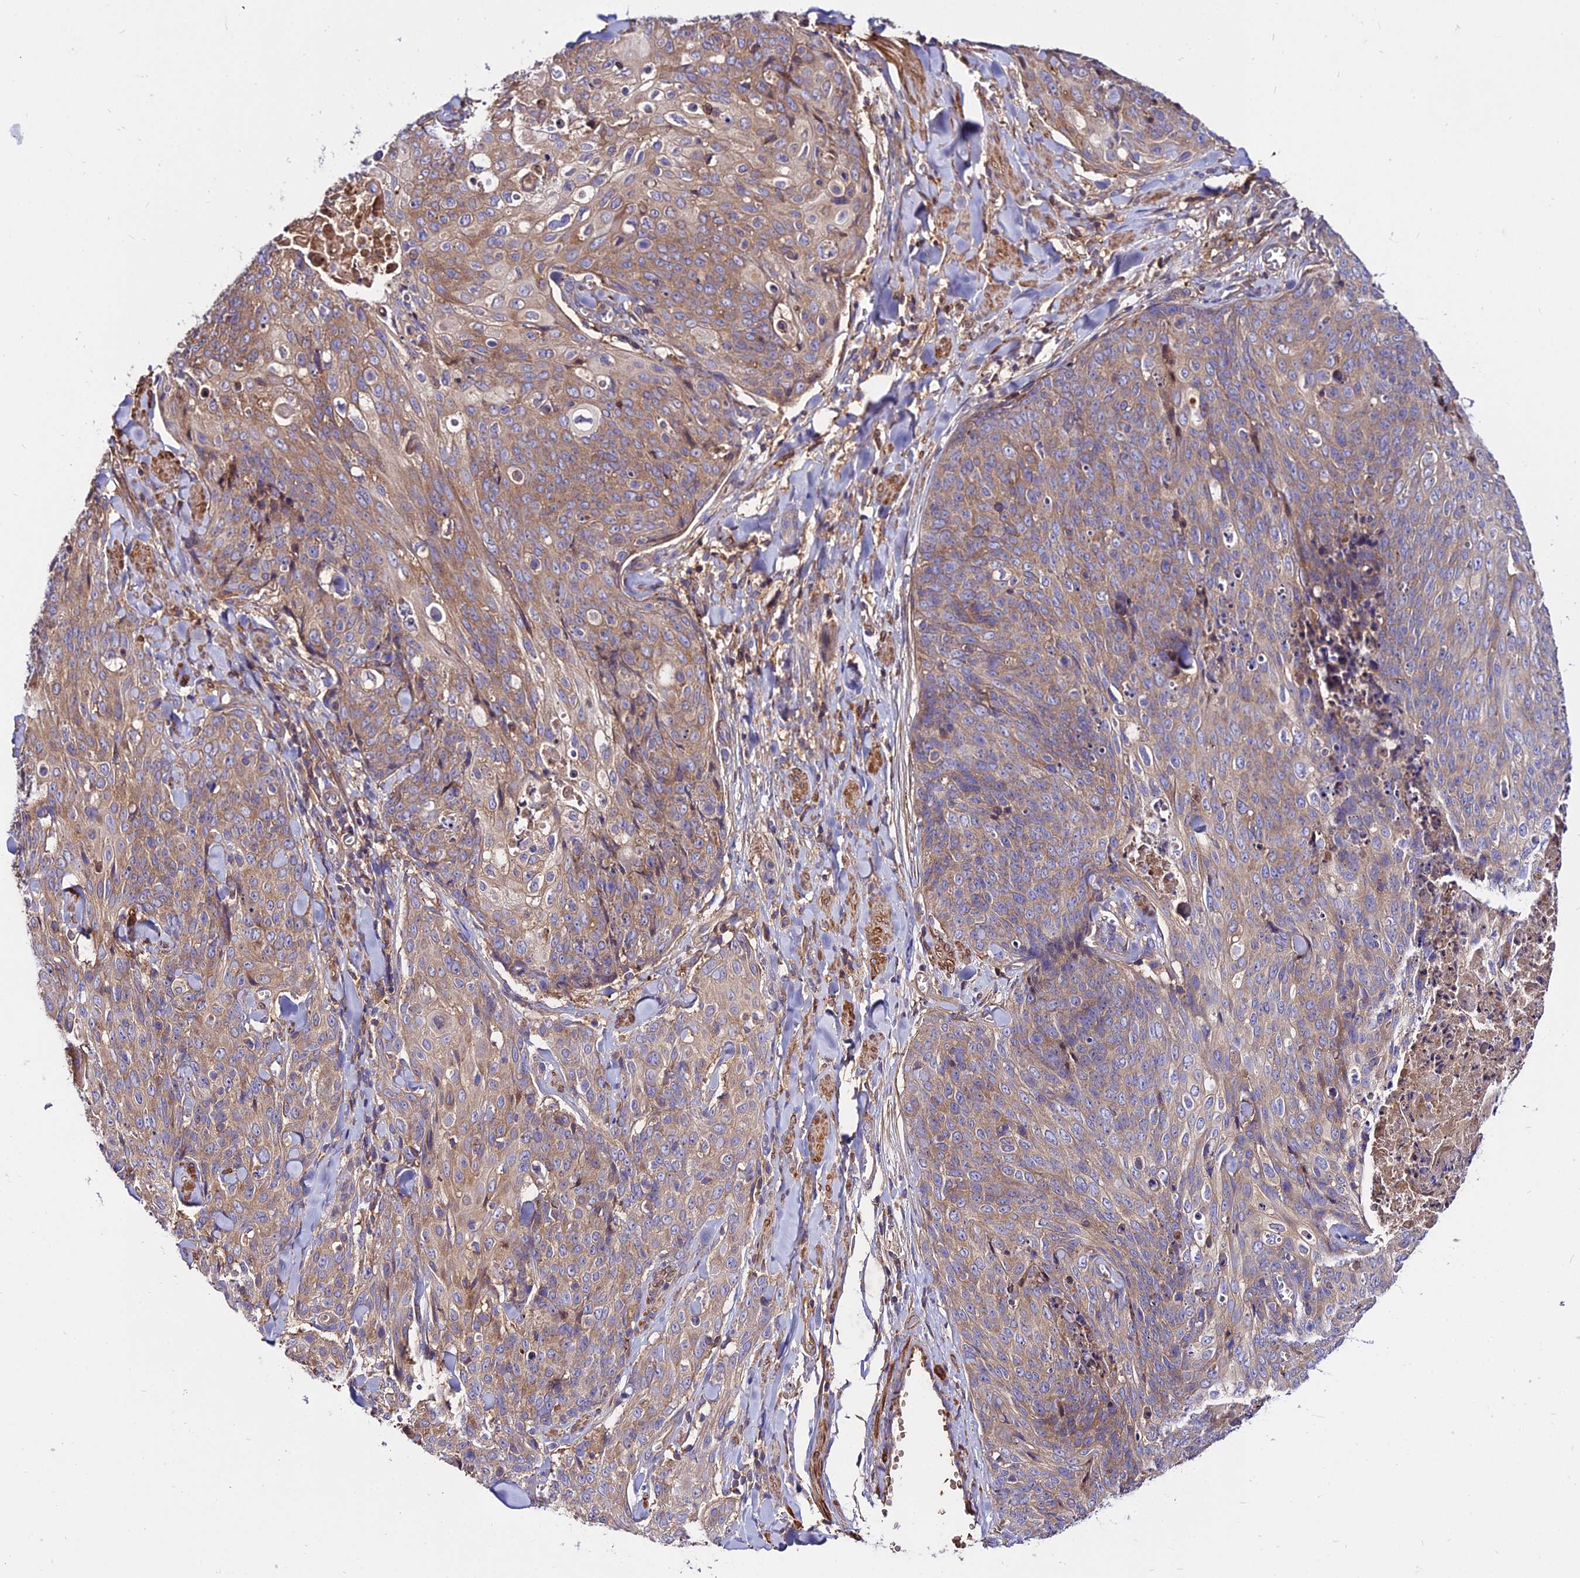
{"staining": {"intensity": "moderate", "quantity": "25%-75%", "location": "cytoplasmic/membranous"}, "tissue": "skin cancer", "cell_type": "Tumor cells", "image_type": "cancer", "snomed": [{"axis": "morphology", "description": "Squamous cell carcinoma, NOS"}, {"axis": "topography", "description": "Skin"}, {"axis": "topography", "description": "Vulva"}], "caption": "Immunohistochemistry (IHC) (DAB (3,3'-diaminobenzidine)) staining of human skin cancer (squamous cell carcinoma) displays moderate cytoplasmic/membranous protein positivity in approximately 25%-75% of tumor cells.", "gene": "PYM1", "patient": {"sex": "female", "age": 85}}